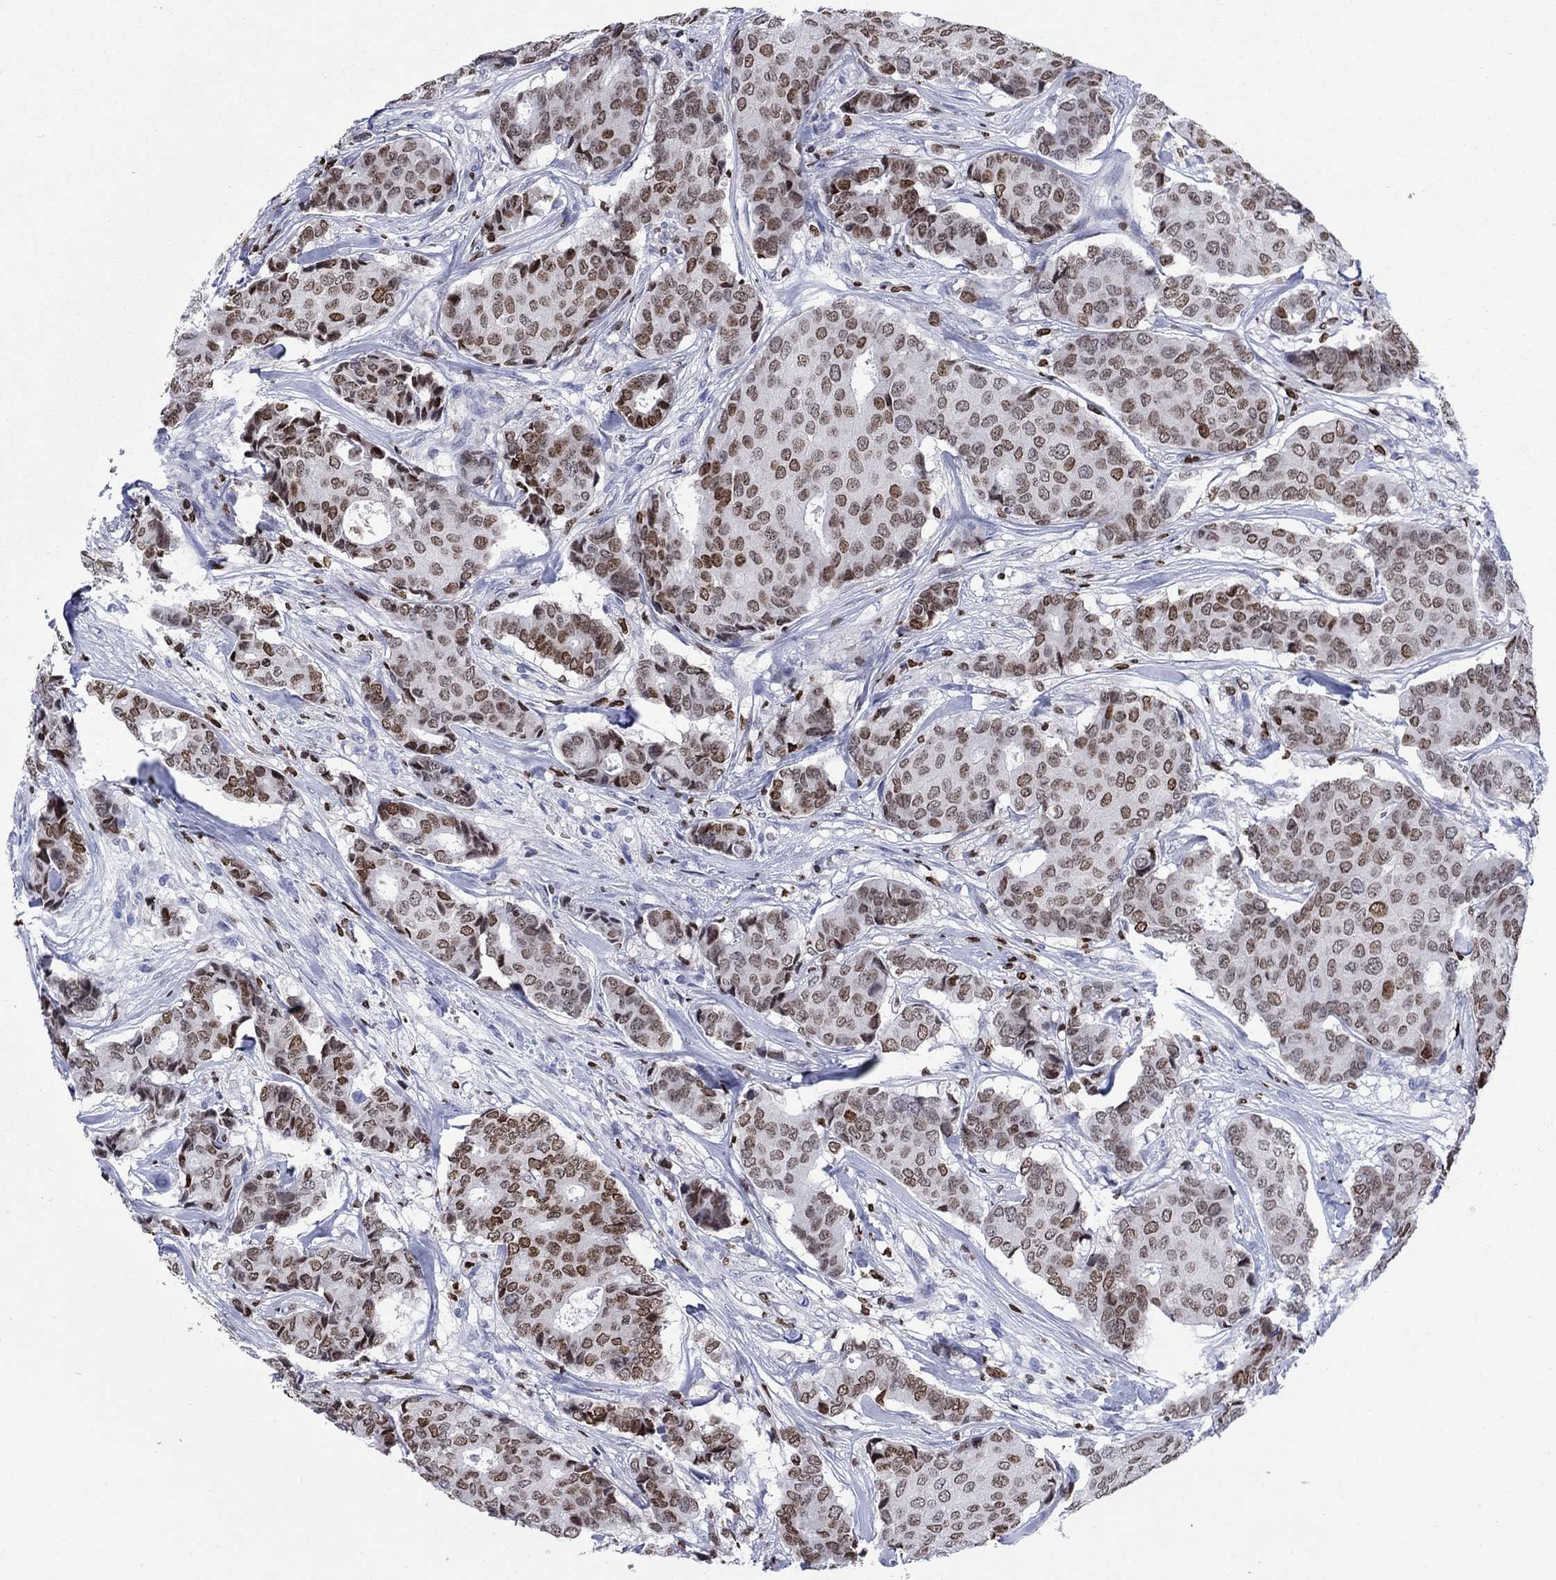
{"staining": {"intensity": "moderate", "quantity": "25%-75%", "location": "nuclear"}, "tissue": "breast cancer", "cell_type": "Tumor cells", "image_type": "cancer", "snomed": [{"axis": "morphology", "description": "Duct carcinoma"}, {"axis": "topography", "description": "Breast"}], "caption": "Breast invasive ductal carcinoma was stained to show a protein in brown. There is medium levels of moderate nuclear positivity in about 25%-75% of tumor cells.", "gene": "HMGA1", "patient": {"sex": "female", "age": 75}}